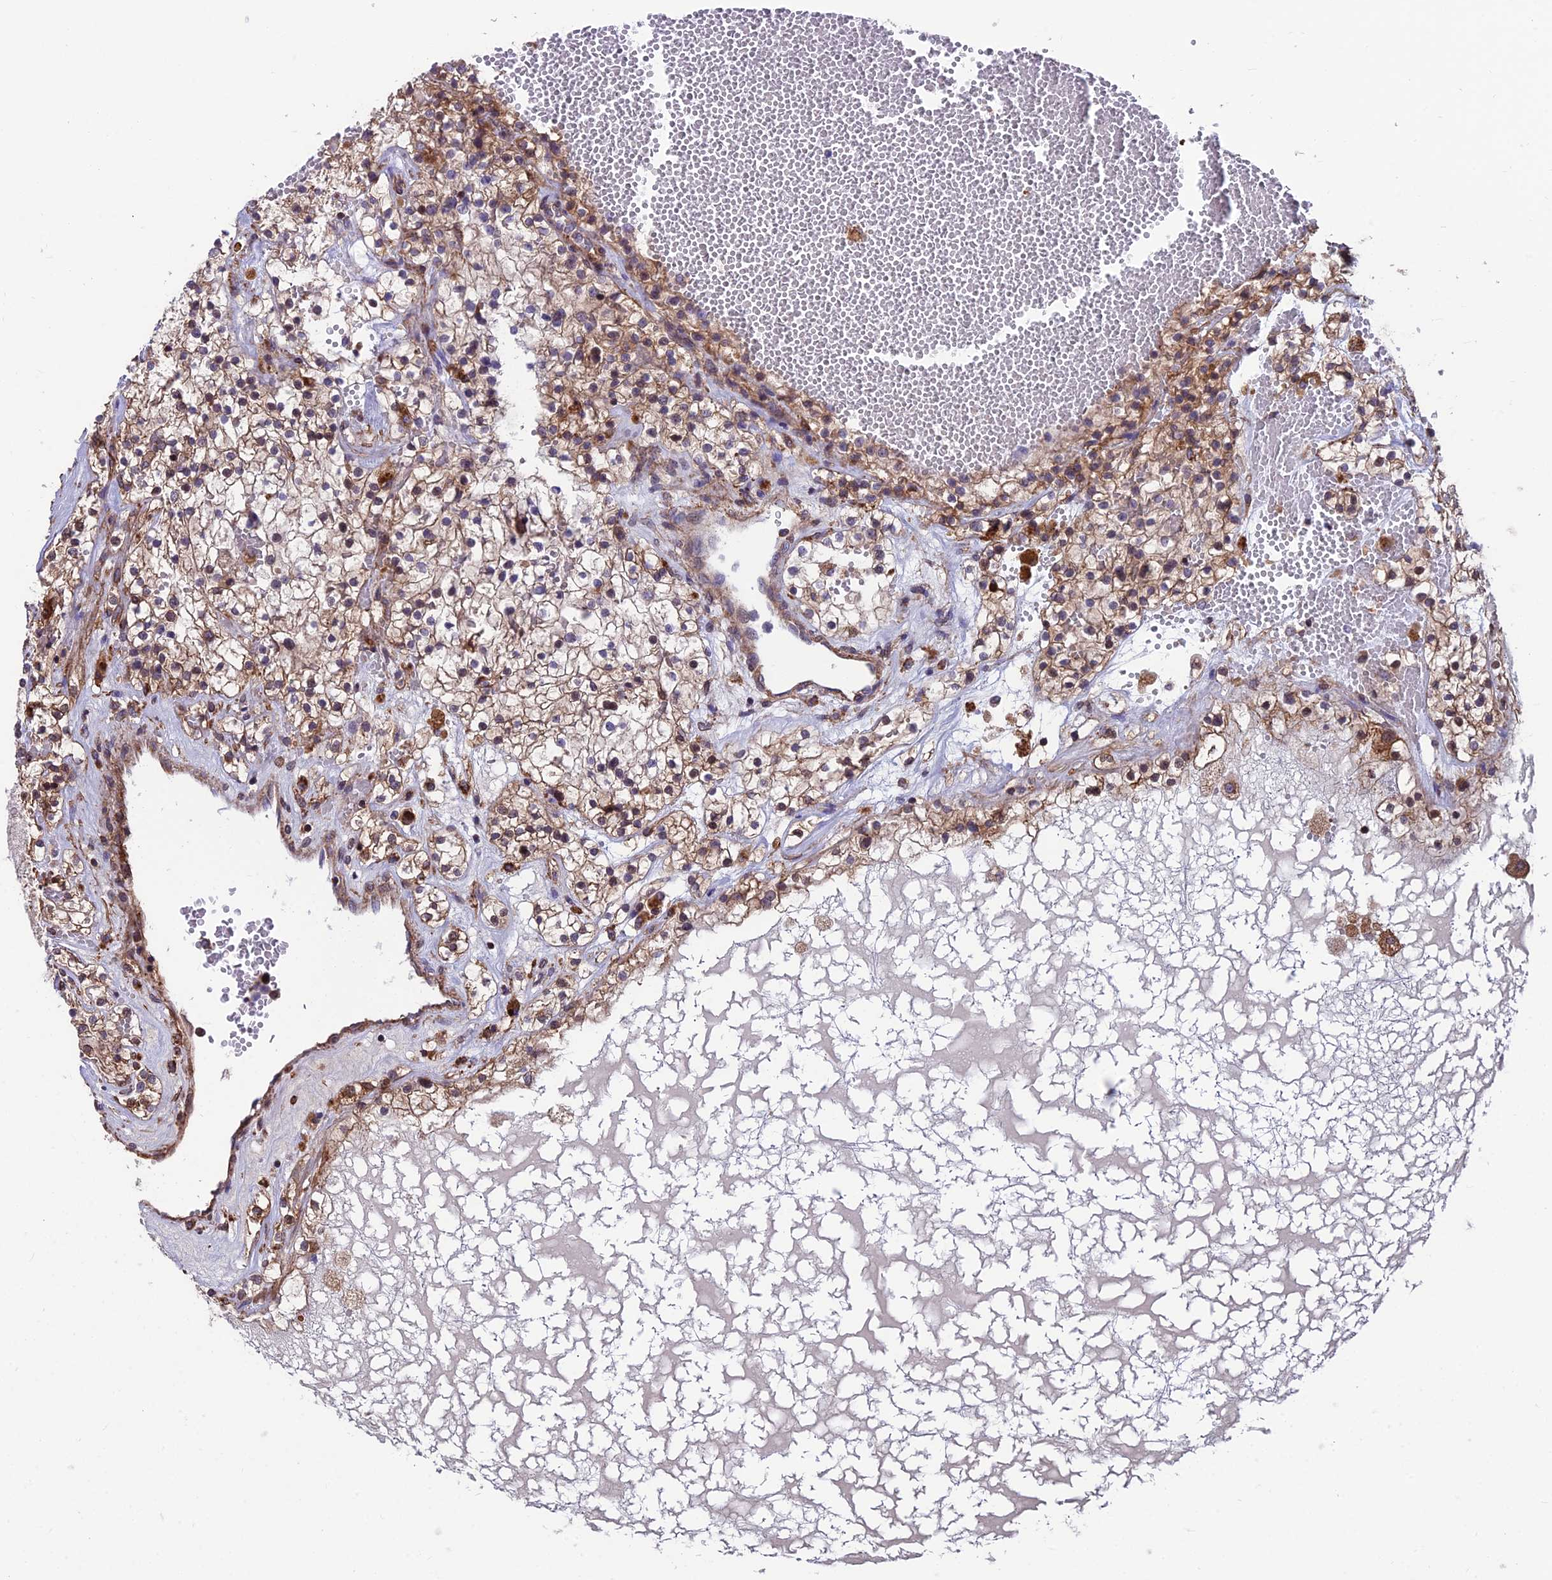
{"staining": {"intensity": "weak", "quantity": ">75%", "location": "cytoplasmic/membranous"}, "tissue": "renal cancer", "cell_type": "Tumor cells", "image_type": "cancer", "snomed": [{"axis": "morphology", "description": "Normal tissue, NOS"}, {"axis": "morphology", "description": "Adenocarcinoma, NOS"}, {"axis": "topography", "description": "Kidney"}], "caption": "The image demonstrates immunohistochemical staining of adenocarcinoma (renal). There is weak cytoplasmic/membranous positivity is identified in approximately >75% of tumor cells. The staining is performed using DAB (3,3'-diaminobenzidine) brown chromogen to label protein expression. The nuclei are counter-stained blue using hematoxylin.", "gene": "RTN4RL1", "patient": {"sex": "male", "age": 68}}